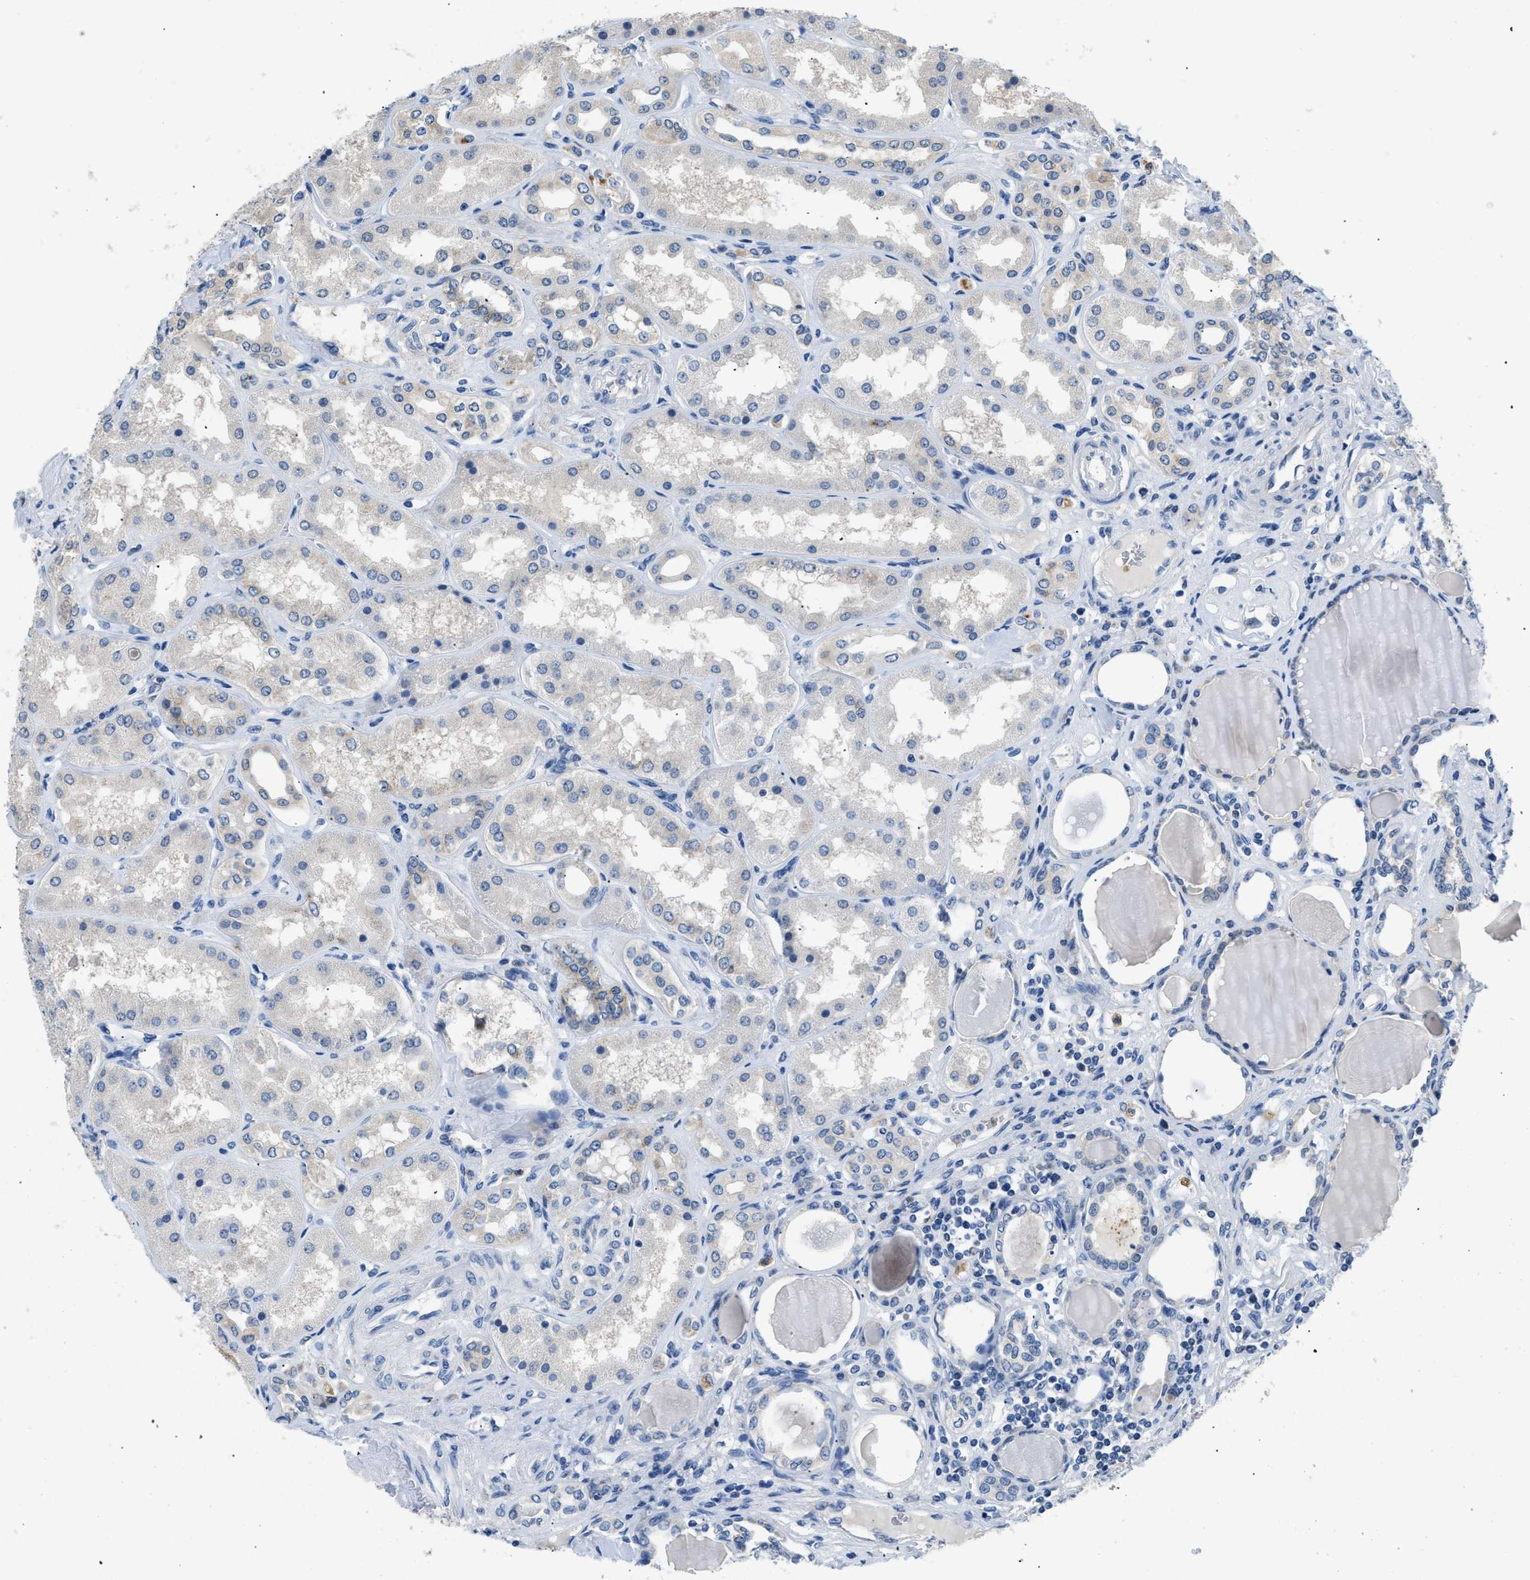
{"staining": {"intensity": "negative", "quantity": "none", "location": "none"}, "tissue": "kidney", "cell_type": "Cells in glomeruli", "image_type": "normal", "snomed": [{"axis": "morphology", "description": "Normal tissue, NOS"}, {"axis": "topography", "description": "Kidney"}], "caption": "Immunohistochemical staining of normal kidney displays no significant expression in cells in glomeruli.", "gene": "TOMM34", "patient": {"sex": "female", "age": 56}}